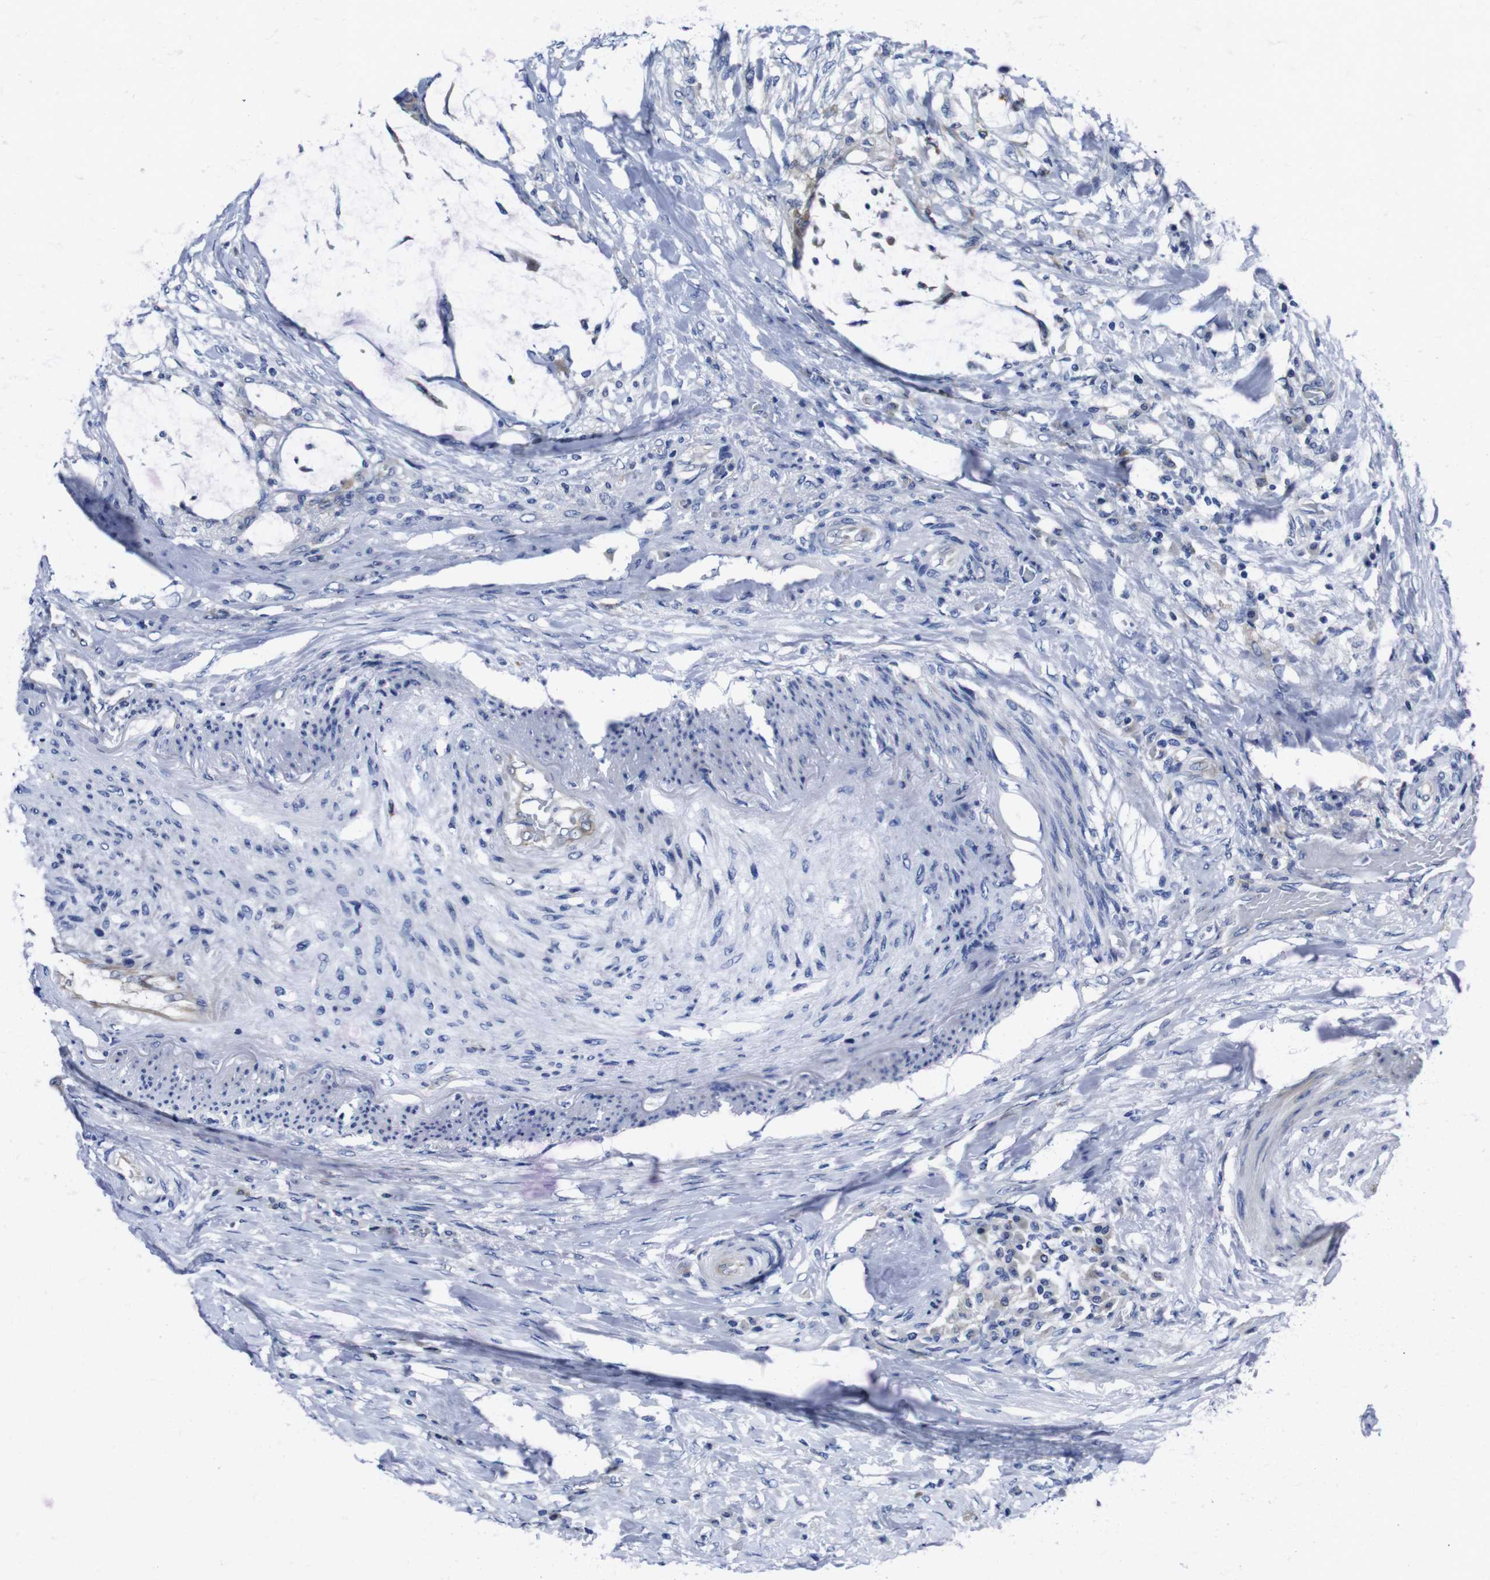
{"staining": {"intensity": "weak", "quantity": "<25%", "location": "cytoplasmic/membranous"}, "tissue": "colorectal cancer", "cell_type": "Tumor cells", "image_type": "cancer", "snomed": [{"axis": "morphology", "description": "Adenocarcinoma, NOS"}, {"axis": "topography", "description": "Rectum"}], "caption": "This is an IHC histopathology image of adenocarcinoma (colorectal). There is no staining in tumor cells.", "gene": "EIF4A1", "patient": {"sex": "female", "age": 77}}